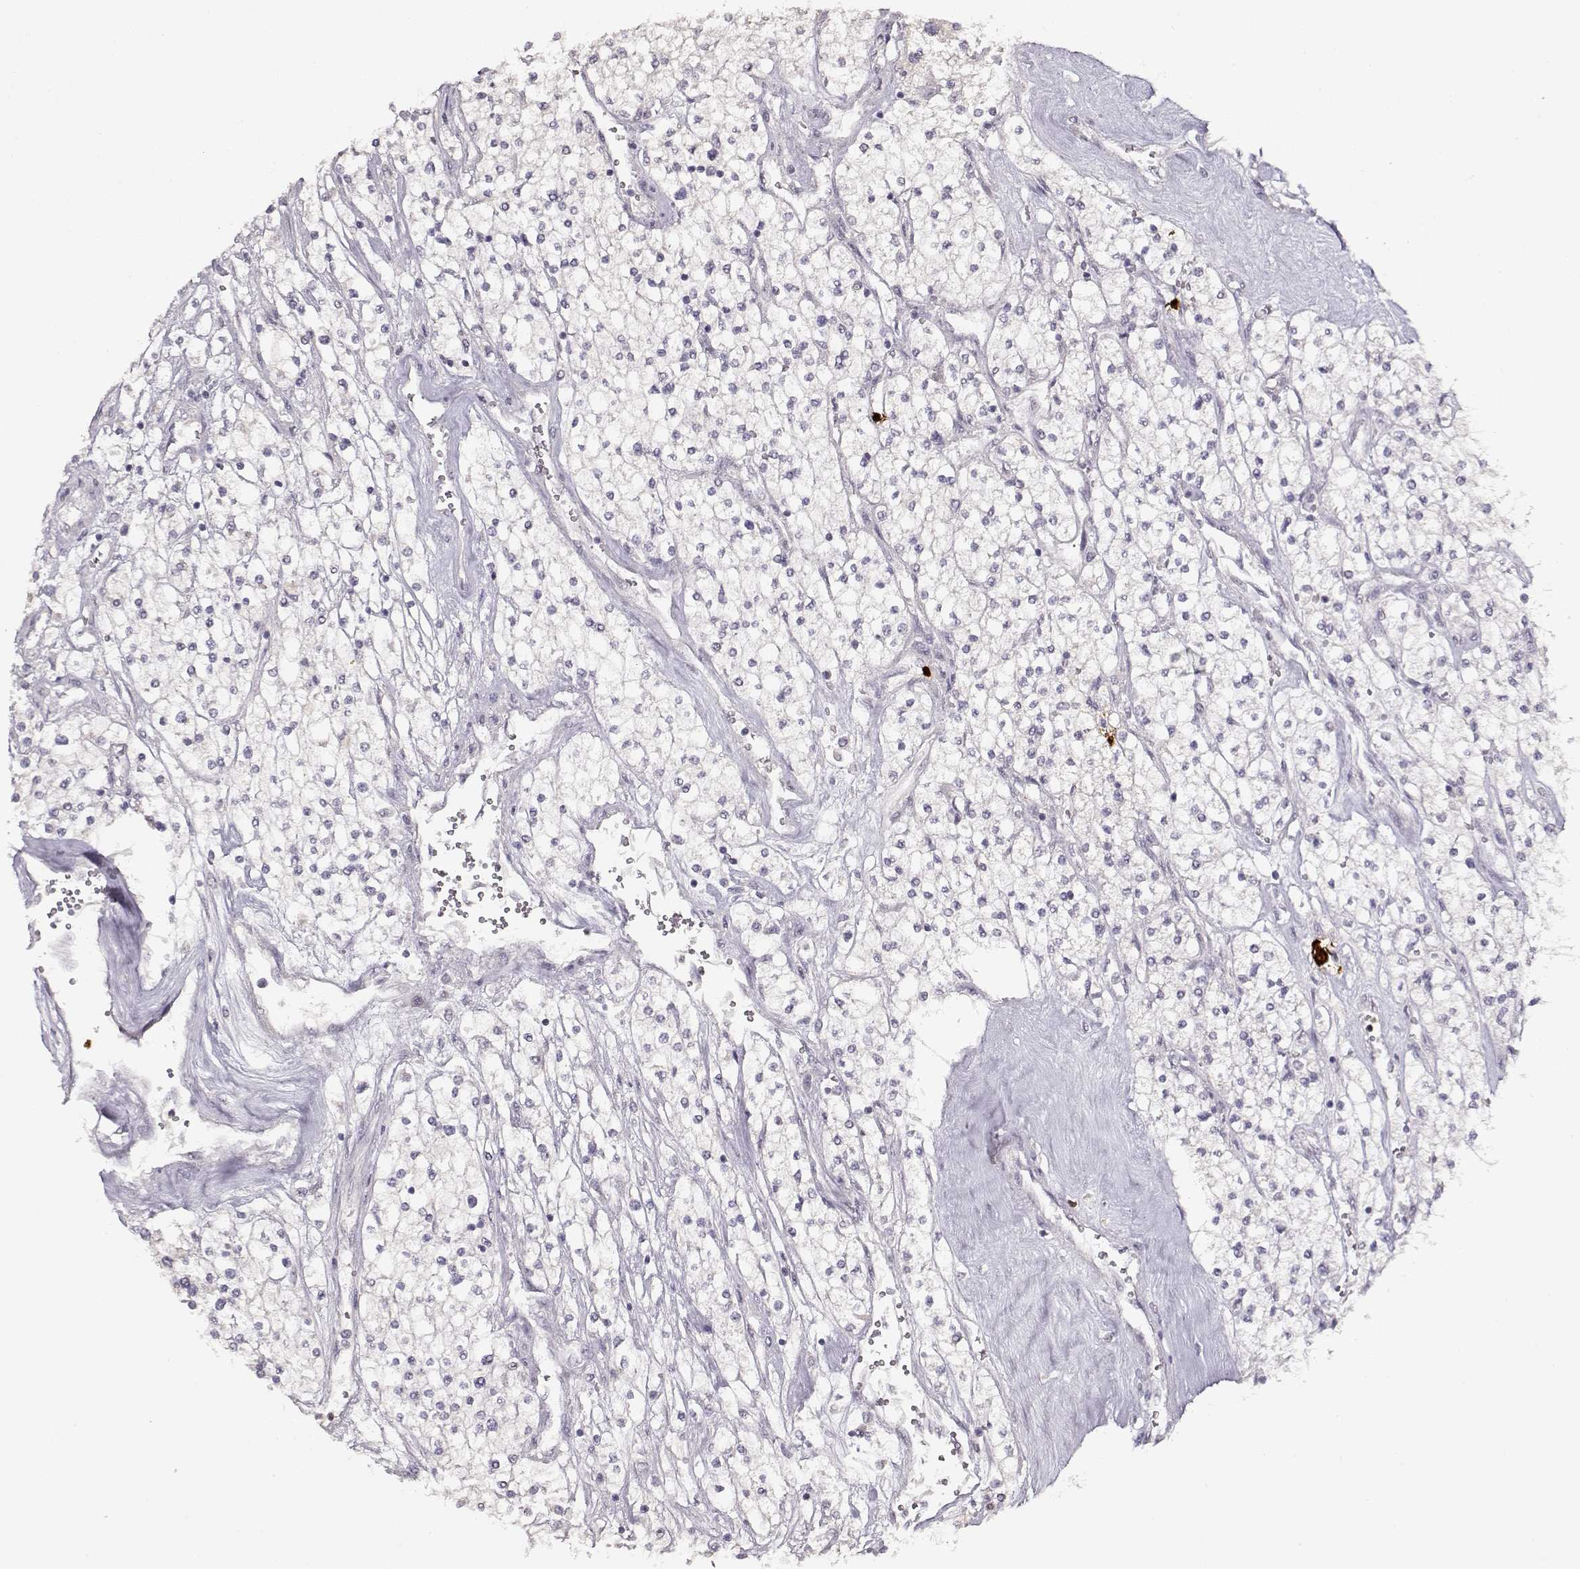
{"staining": {"intensity": "negative", "quantity": "none", "location": "none"}, "tissue": "renal cancer", "cell_type": "Tumor cells", "image_type": "cancer", "snomed": [{"axis": "morphology", "description": "Adenocarcinoma, NOS"}, {"axis": "topography", "description": "Kidney"}], "caption": "Image shows no protein positivity in tumor cells of renal adenocarcinoma tissue.", "gene": "S100B", "patient": {"sex": "male", "age": 80}}